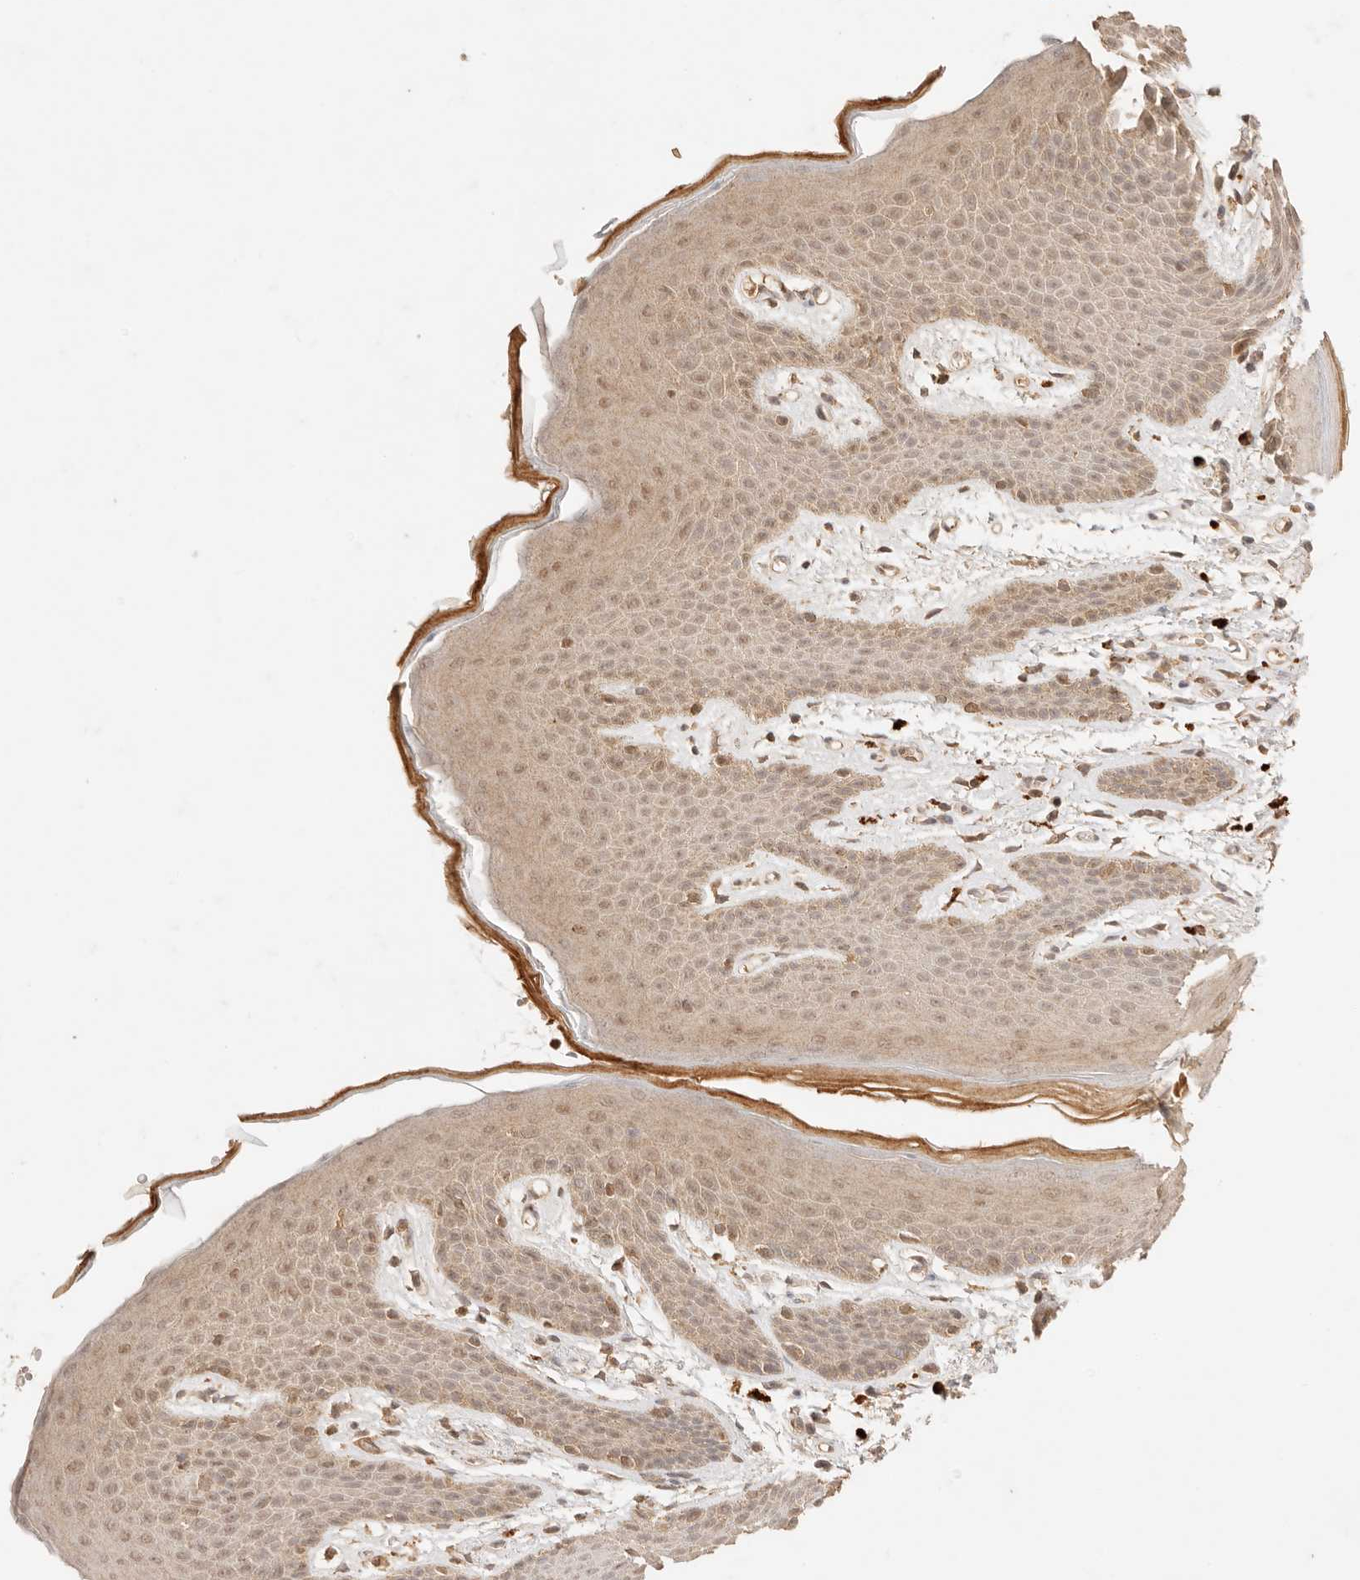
{"staining": {"intensity": "moderate", "quantity": ">75%", "location": "cytoplasmic/membranous,nuclear"}, "tissue": "skin", "cell_type": "Epidermal cells", "image_type": "normal", "snomed": [{"axis": "morphology", "description": "Normal tissue, NOS"}, {"axis": "topography", "description": "Anal"}], "caption": "Approximately >75% of epidermal cells in normal skin demonstrate moderate cytoplasmic/membranous,nuclear protein staining as visualized by brown immunohistochemical staining.", "gene": "TRIM11", "patient": {"sex": "male", "age": 74}}